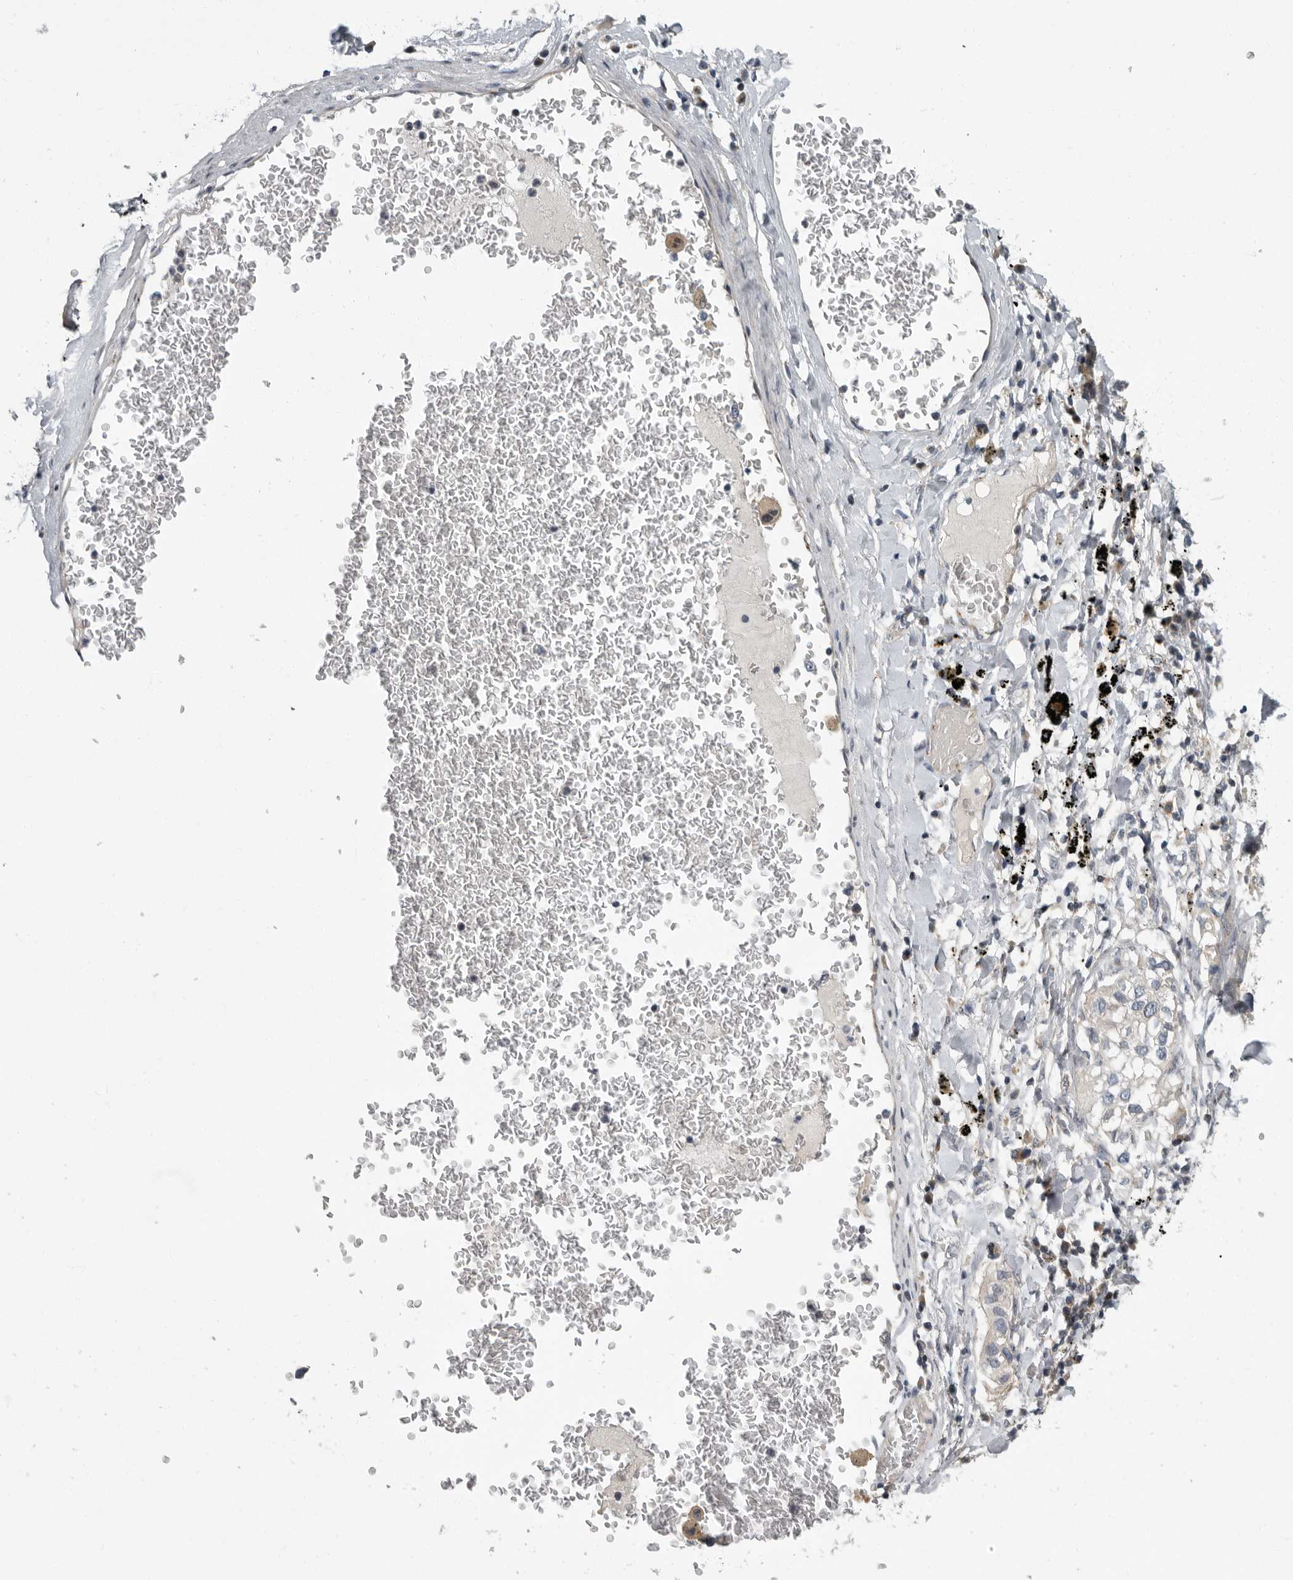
{"staining": {"intensity": "negative", "quantity": "none", "location": "none"}, "tissue": "lung cancer", "cell_type": "Tumor cells", "image_type": "cancer", "snomed": [{"axis": "morphology", "description": "Adenocarcinoma, NOS"}, {"axis": "topography", "description": "Lung"}], "caption": "DAB (3,3'-diaminobenzidine) immunohistochemical staining of lung cancer (adenocarcinoma) exhibits no significant expression in tumor cells.", "gene": "PDE7A", "patient": {"sex": "male", "age": 63}}